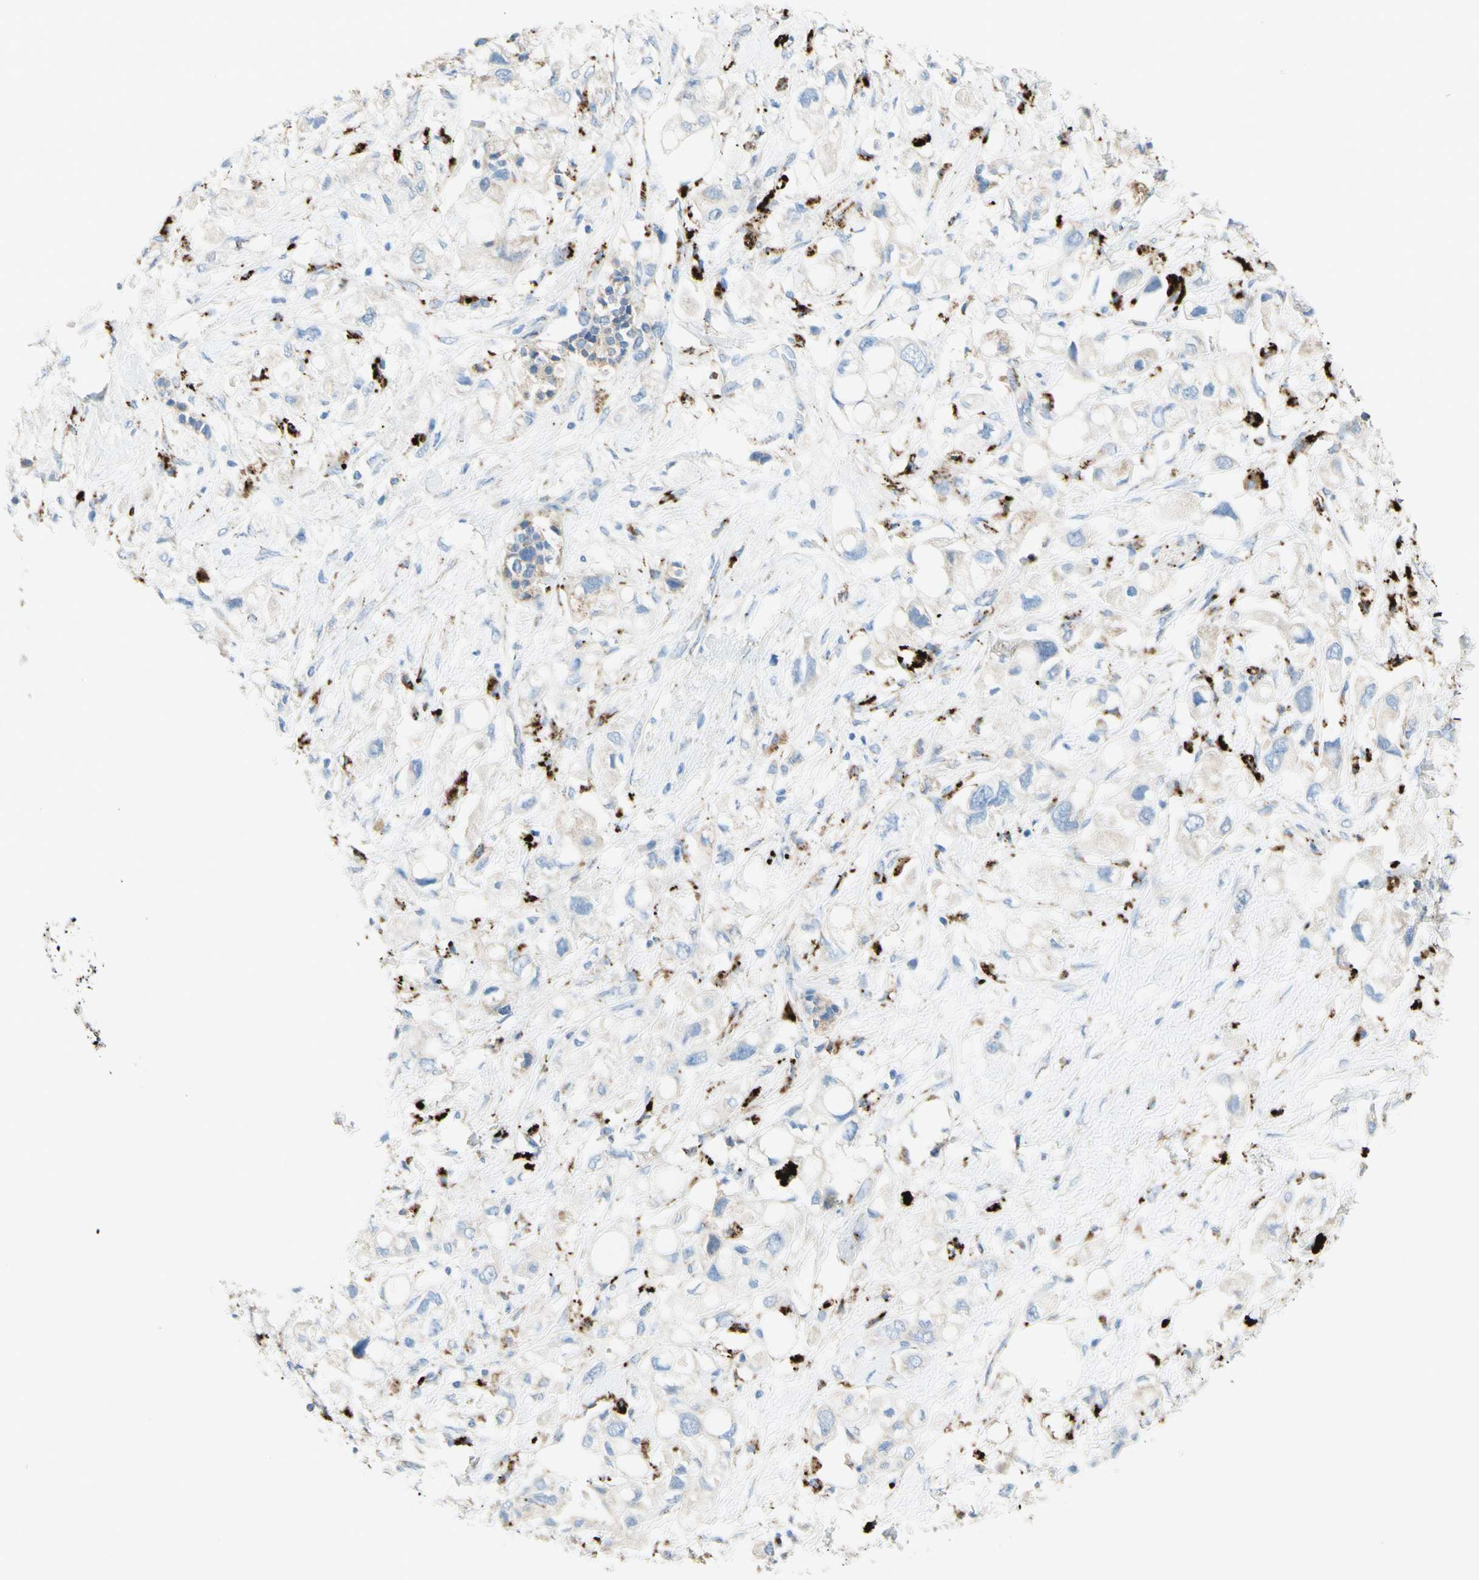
{"staining": {"intensity": "negative", "quantity": "none", "location": "none"}, "tissue": "pancreatic cancer", "cell_type": "Tumor cells", "image_type": "cancer", "snomed": [{"axis": "morphology", "description": "Adenocarcinoma, NOS"}, {"axis": "topography", "description": "Pancreas"}], "caption": "The photomicrograph exhibits no staining of tumor cells in pancreatic cancer.", "gene": "URB2", "patient": {"sex": "female", "age": 56}}